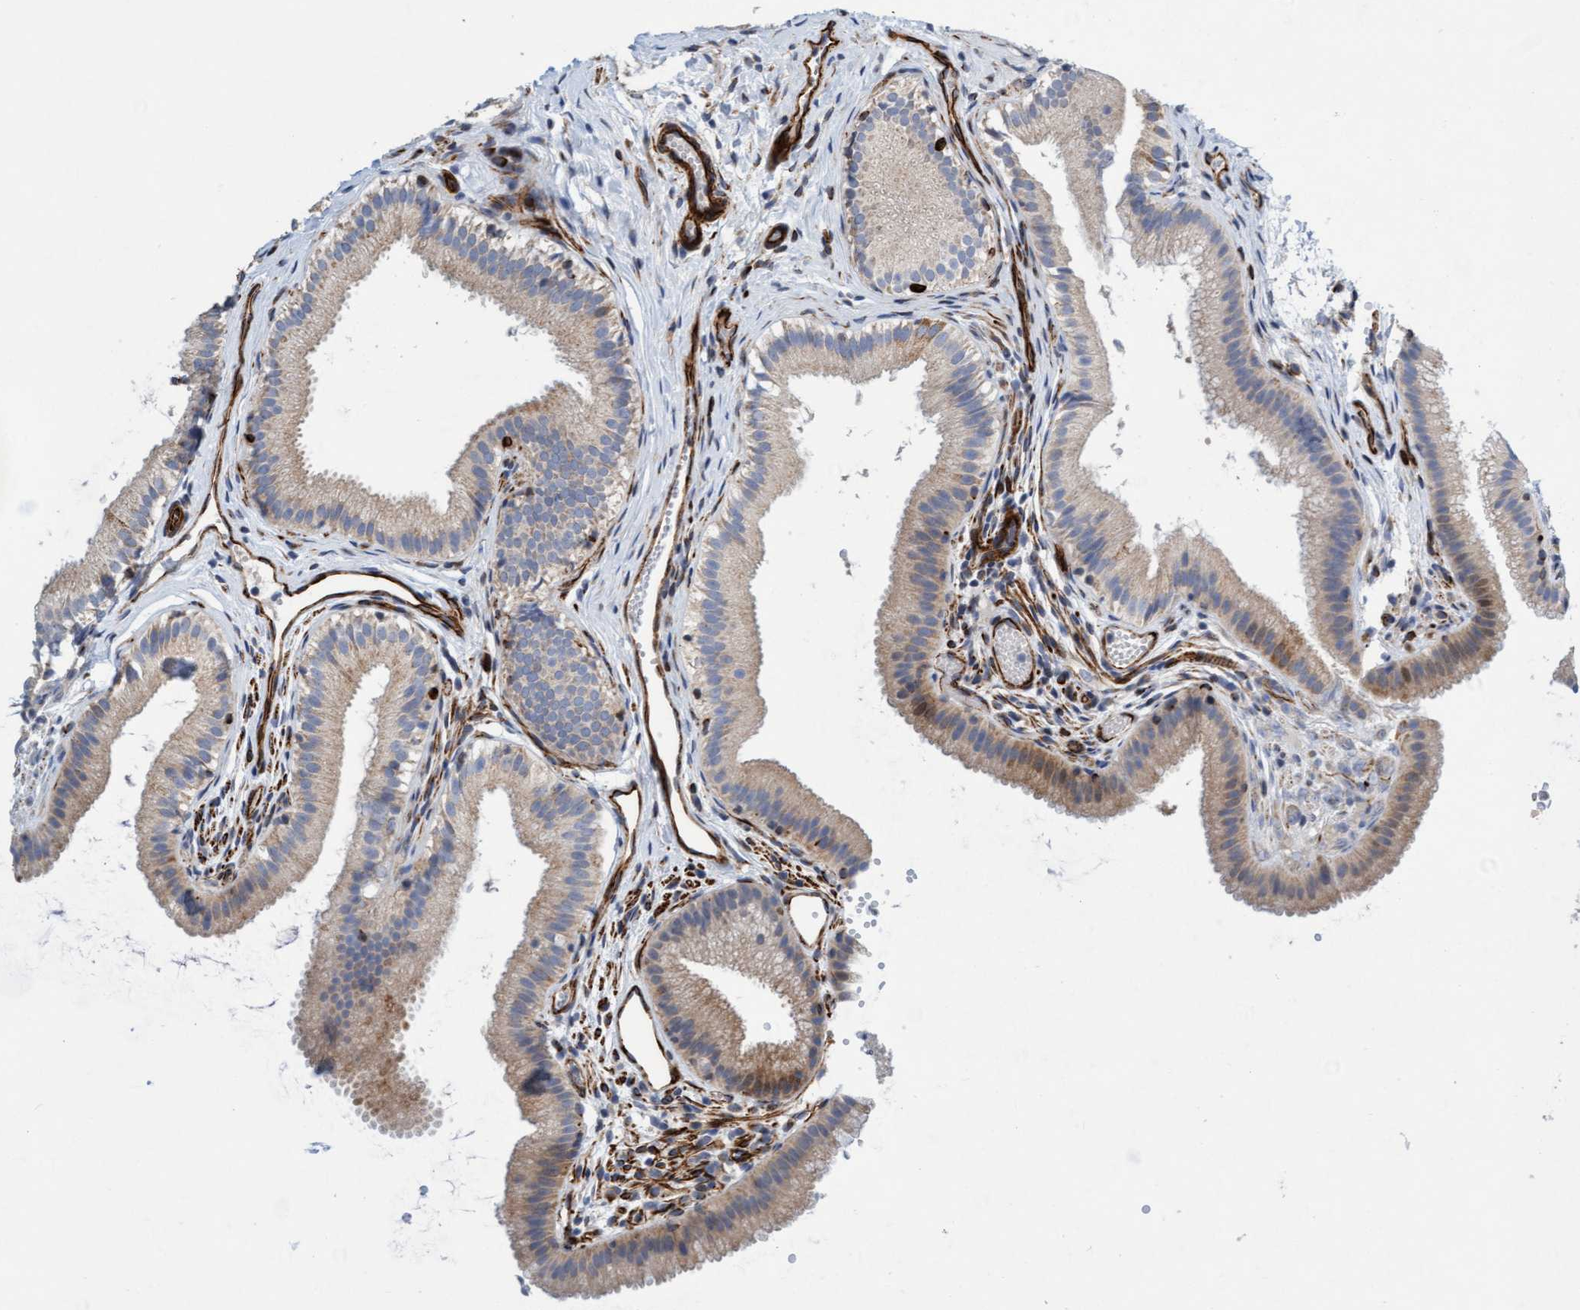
{"staining": {"intensity": "moderate", "quantity": "25%-75%", "location": "cytoplasmic/membranous,nuclear"}, "tissue": "gallbladder", "cell_type": "Glandular cells", "image_type": "normal", "snomed": [{"axis": "morphology", "description": "Normal tissue, NOS"}, {"axis": "topography", "description": "Gallbladder"}], "caption": "A high-resolution photomicrograph shows immunohistochemistry staining of normal gallbladder, which shows moderate cytoplasmic/membranous,nuclear expression in about 25%-75% of glandular cells.", "gene": "POLG2", "patient": {"sex": "female", "age": 26}}